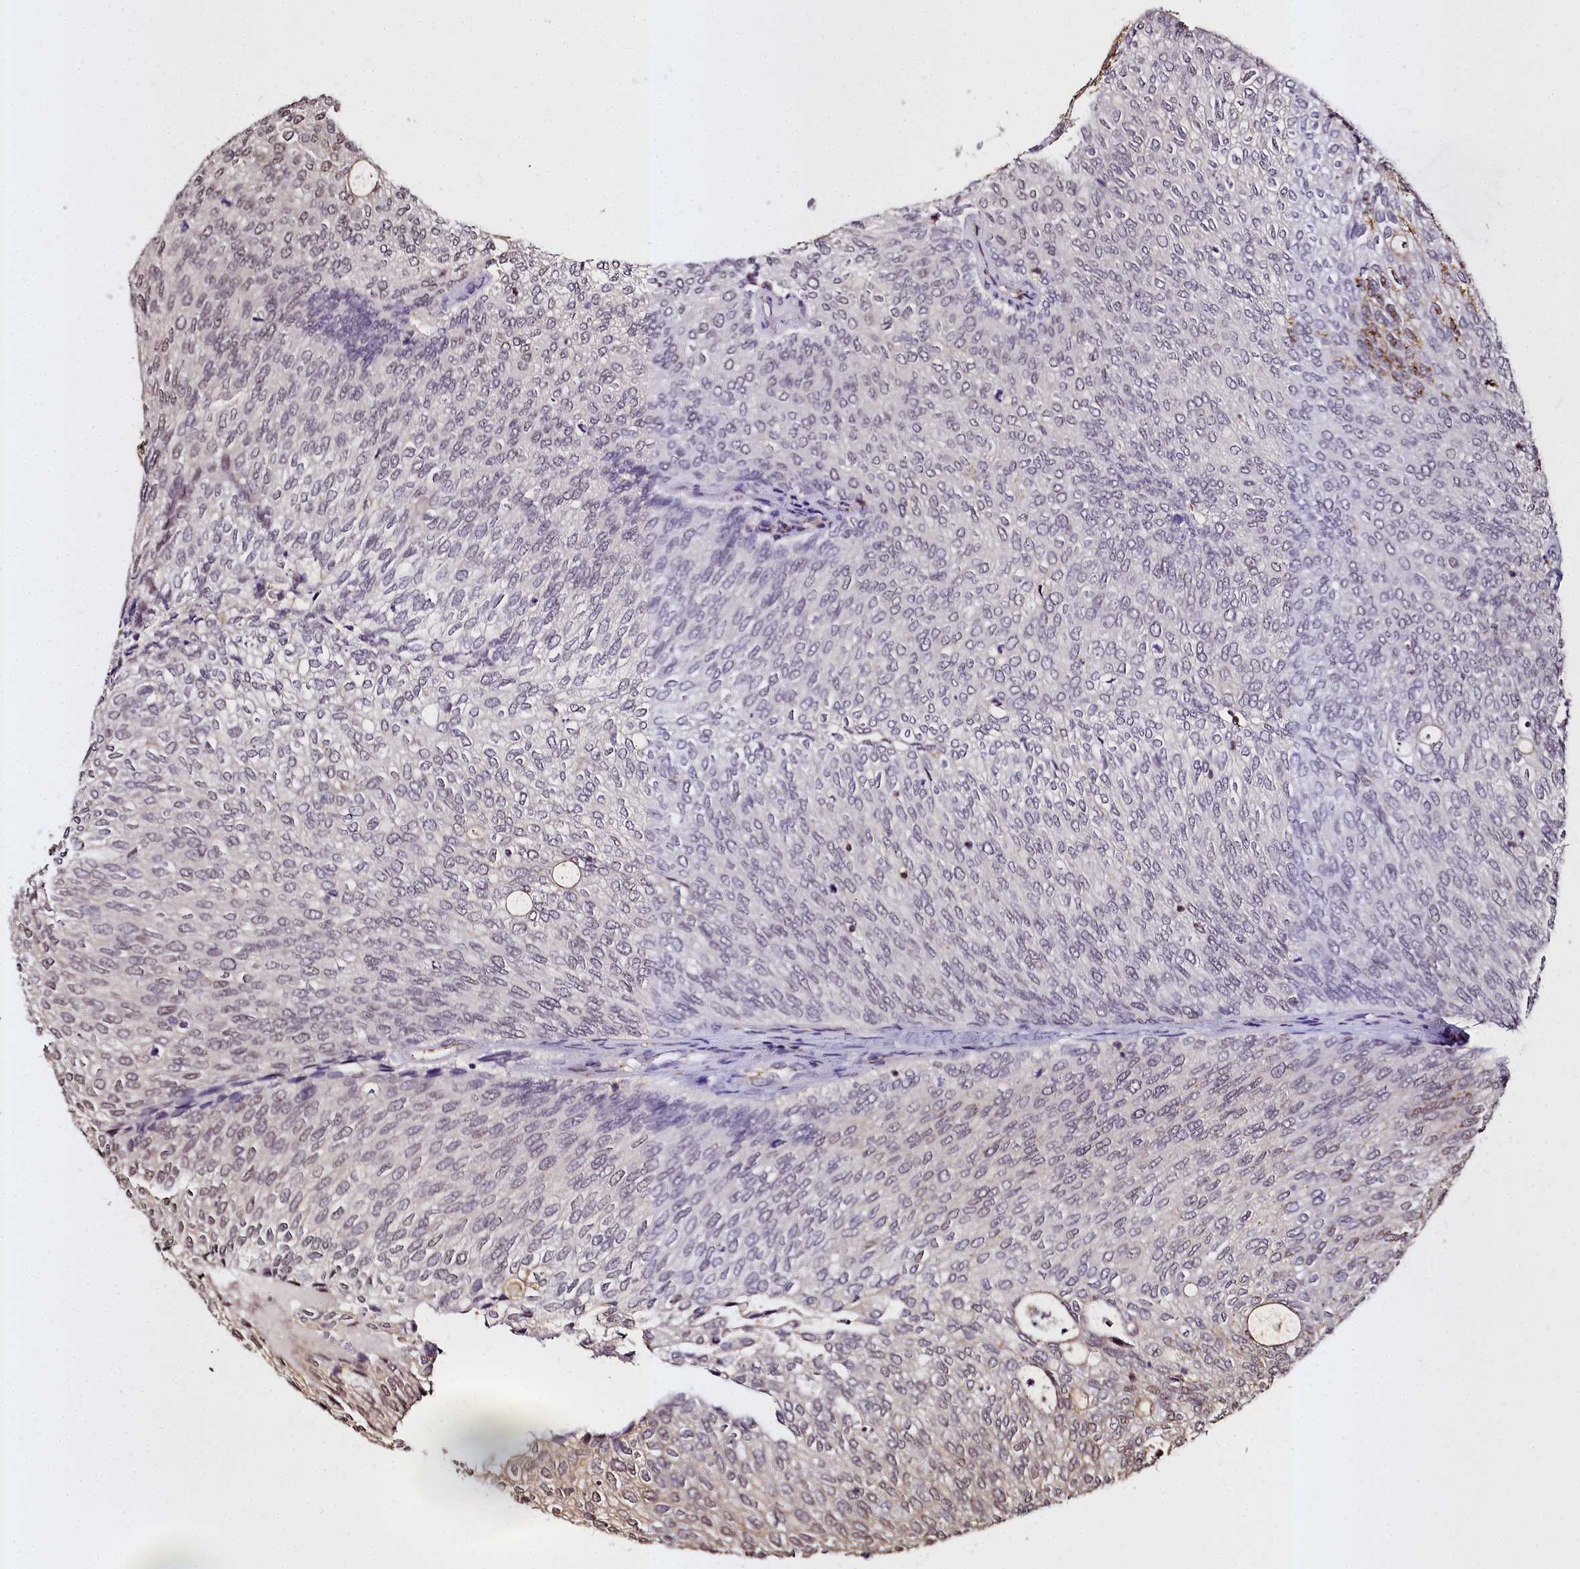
{"staining": {"intensity": "negative", "quantity": "none", "location": "none"}, "tissue": "urothelial cancer", "cell_type": "Tumor cells", "image_type": "cancer", "snomed": [{"axis": "morphology", "description": "Urothelial carcinoma, Low grade"}, {"axis": "topography", "description": "Urinary bladder"}], "caption": "DAB immunohistochemical staining of human urothelial cancer shows no significant positivity in tumor cells.", "gene": "PPP4C", "patient": {"sex": "female", "age": 79}}